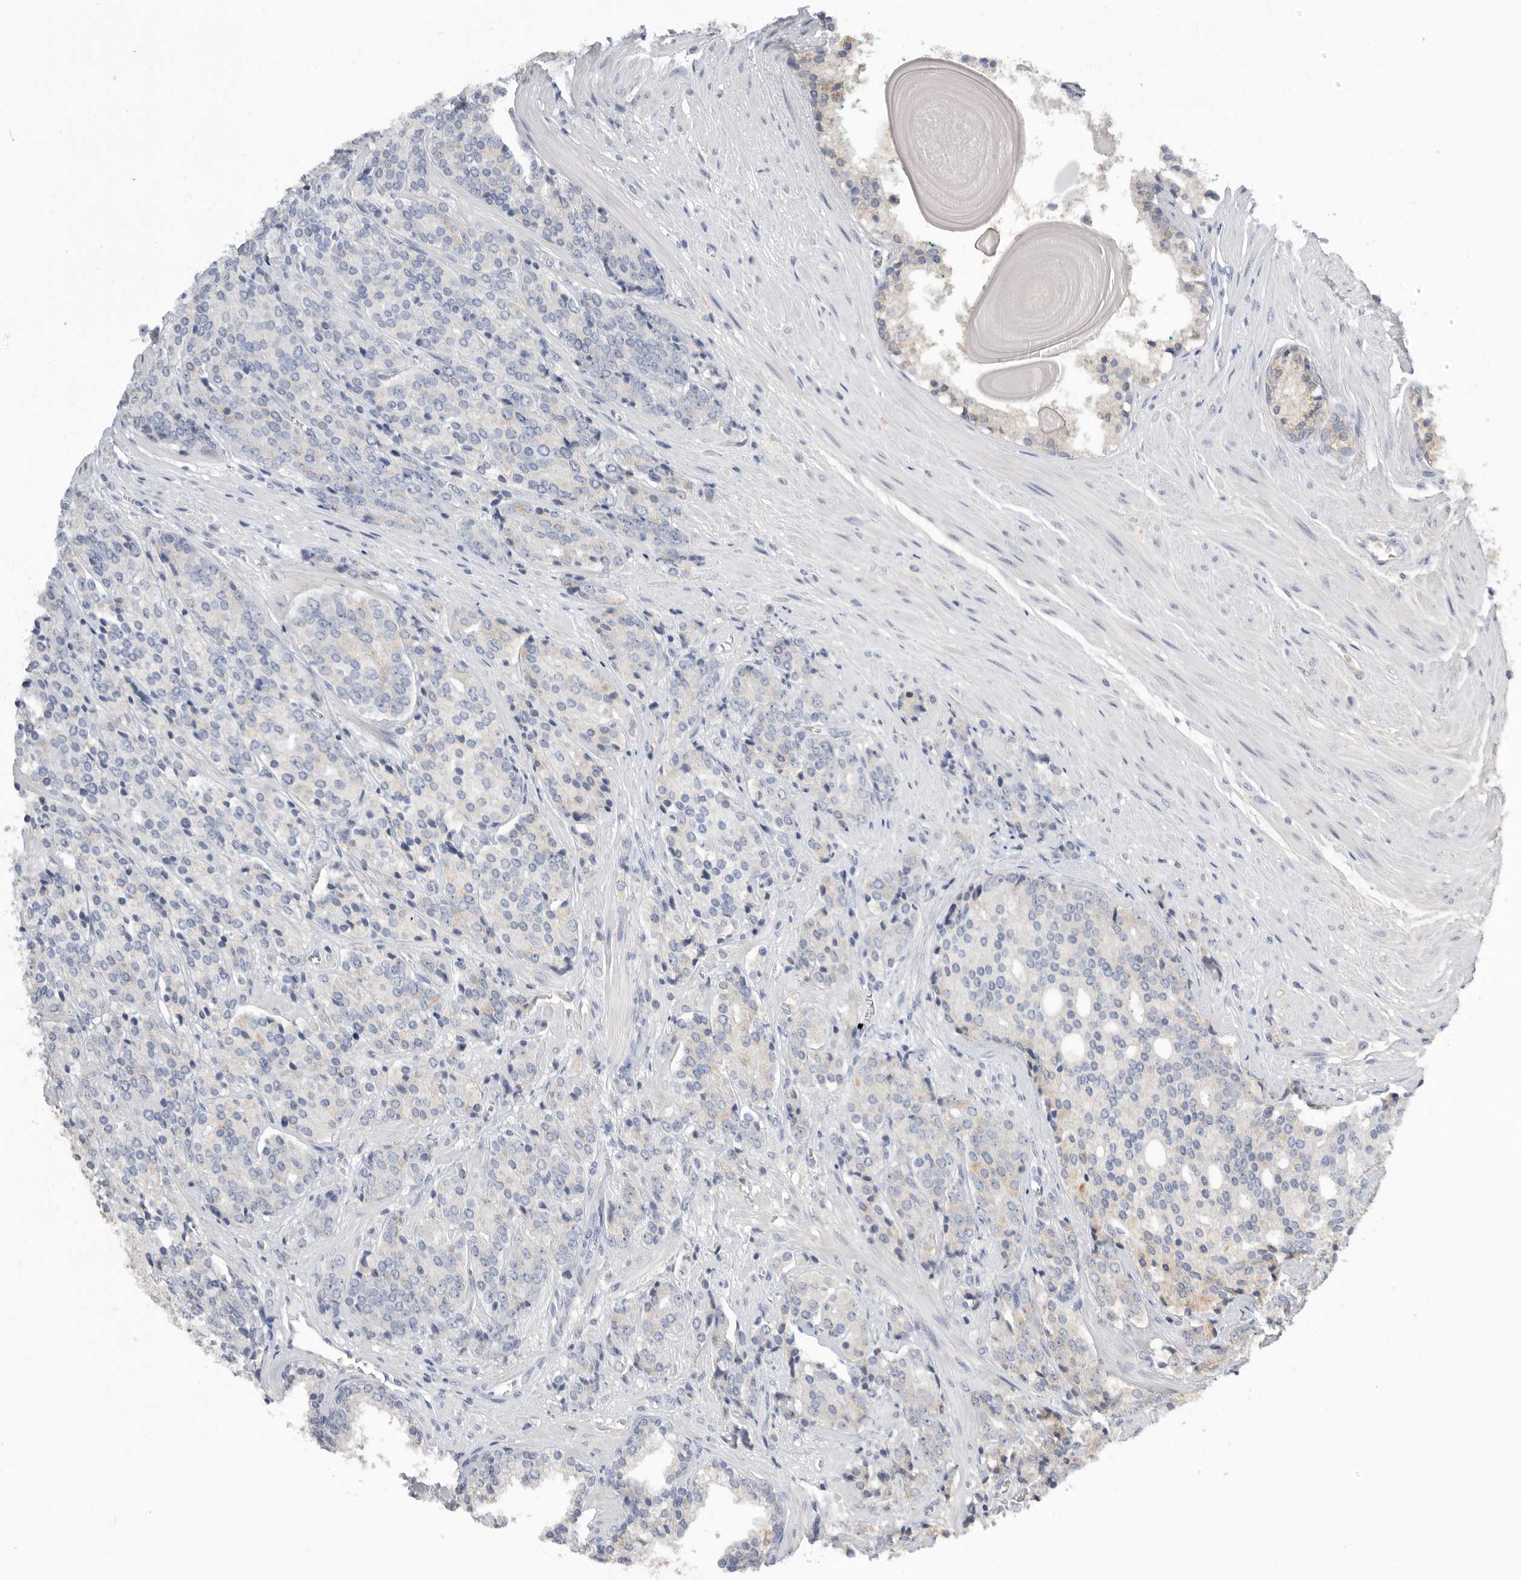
{"staining": {"intensity": "negative", "quantity": "none", "location": "none"}, "tissue": "prostate cancer", "cell_type": "Tumor cells", "image_type": "cancer", "snomed": [{"axis": "morphology", "description": "Adenocarcinoma, High grade"}, {"axis": "topography", "description": "Prostate"}], "caption": "Immunohistochemical staining of human prostate cancer (high-grade adenocarcinoma) displays no significant staining in tumor cells. (DAB immunohistochemistry, high magnification).", "gene": "APOA2", "patient": {"sex": "male", "age": 71}}